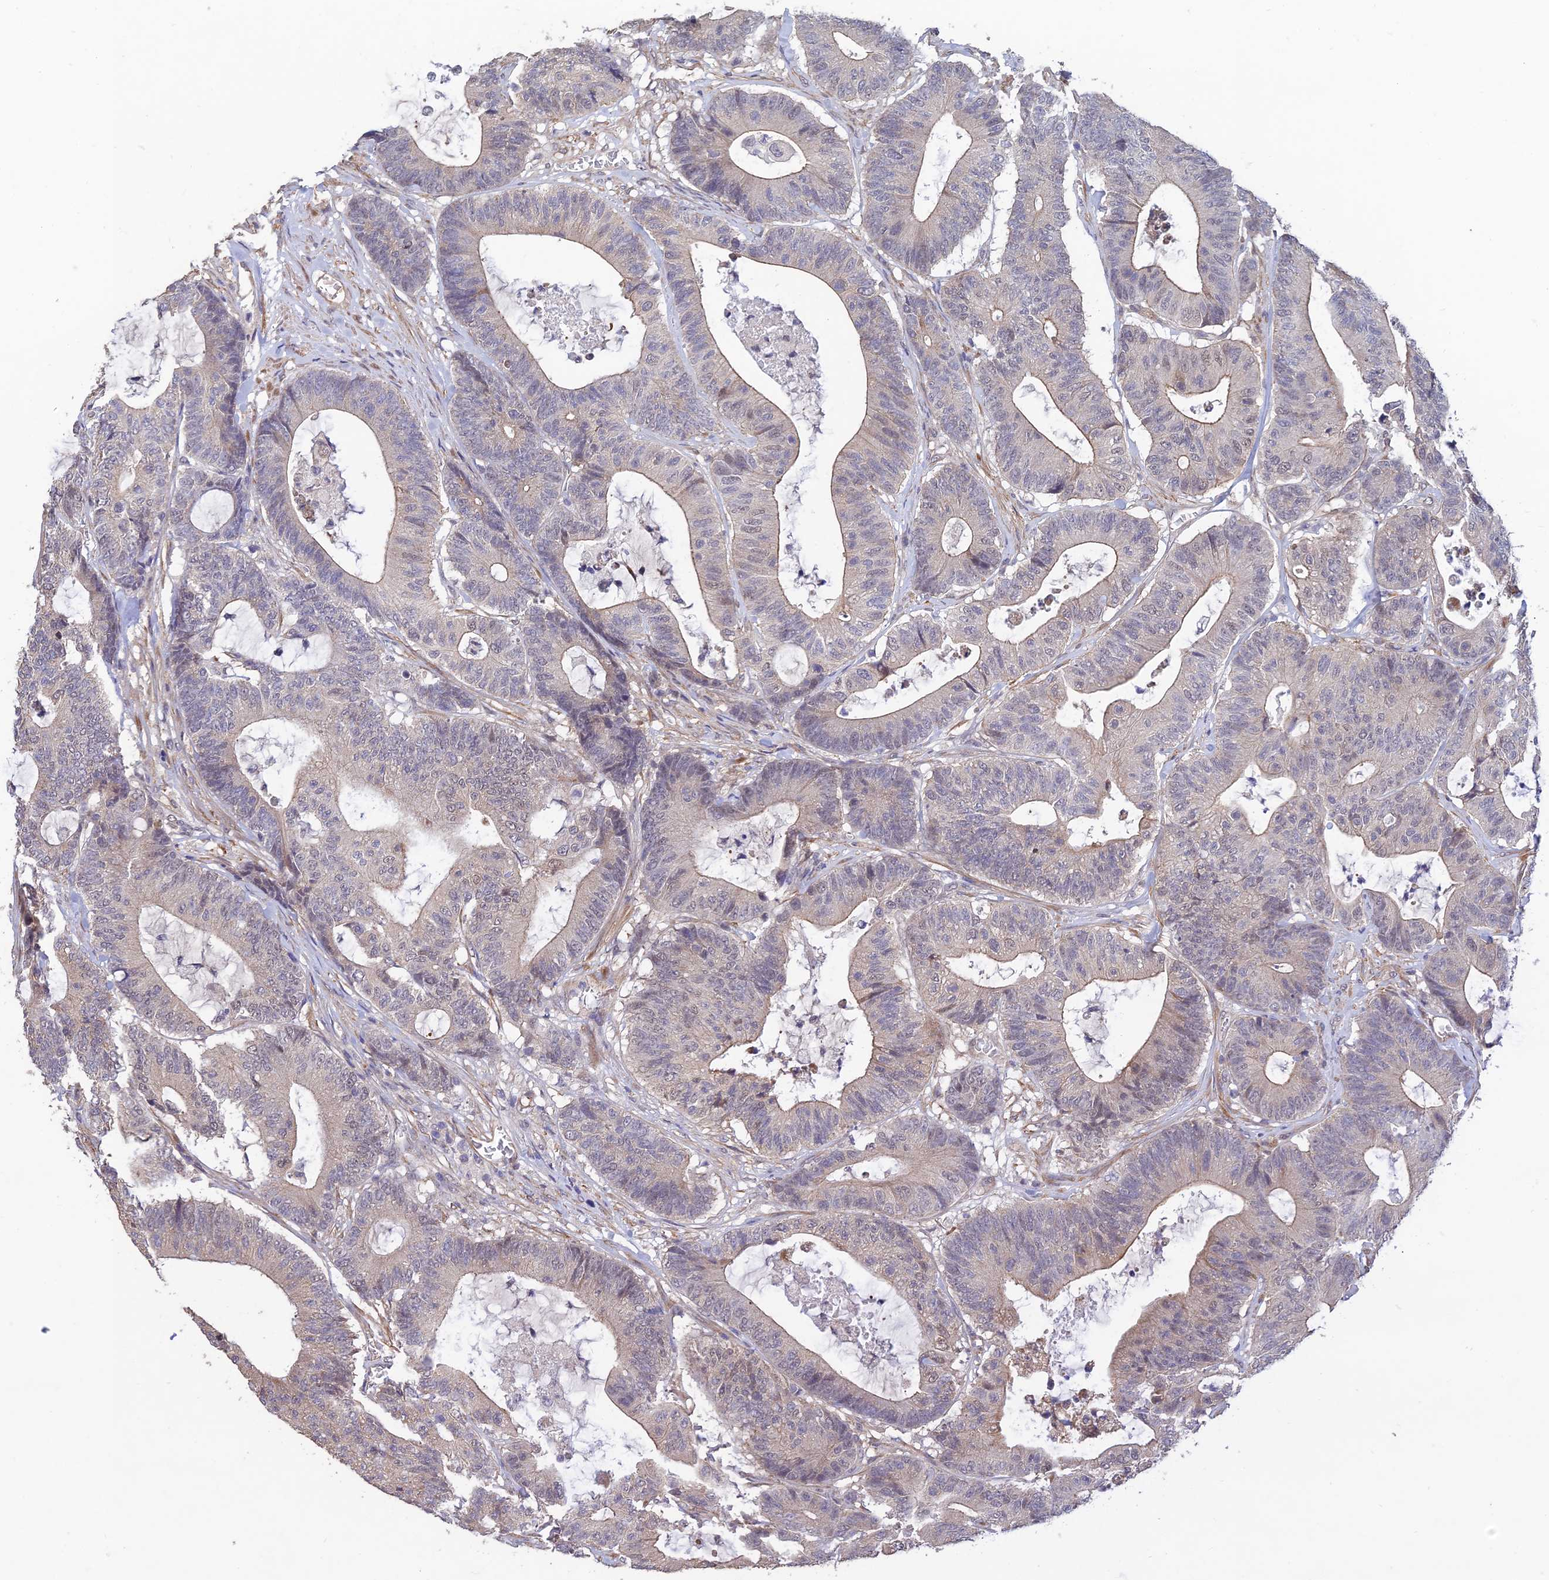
{"staining": {"intensity": "moderate", "quantity": "<25%", "location": "cytoplasmic/membranous"}, "tissue": "colorectal cancer", "cell_type": "Tumor cells", "image_type": "cancer", "snomed": [{"axis": "morphology", "description": "Adenocarcinoma, NOS"}, {"axis": "topography", "description": "Colon"}], "caption": "This is a histology image of immunohistochemistry (IHC) staining of adenocarcinoma (colorectal), which shows moderate staining in the cytoplasmic/membranous of tumor cells.", "gene": "PAGR1", "patient": {"sex": "female", "age": 84}}